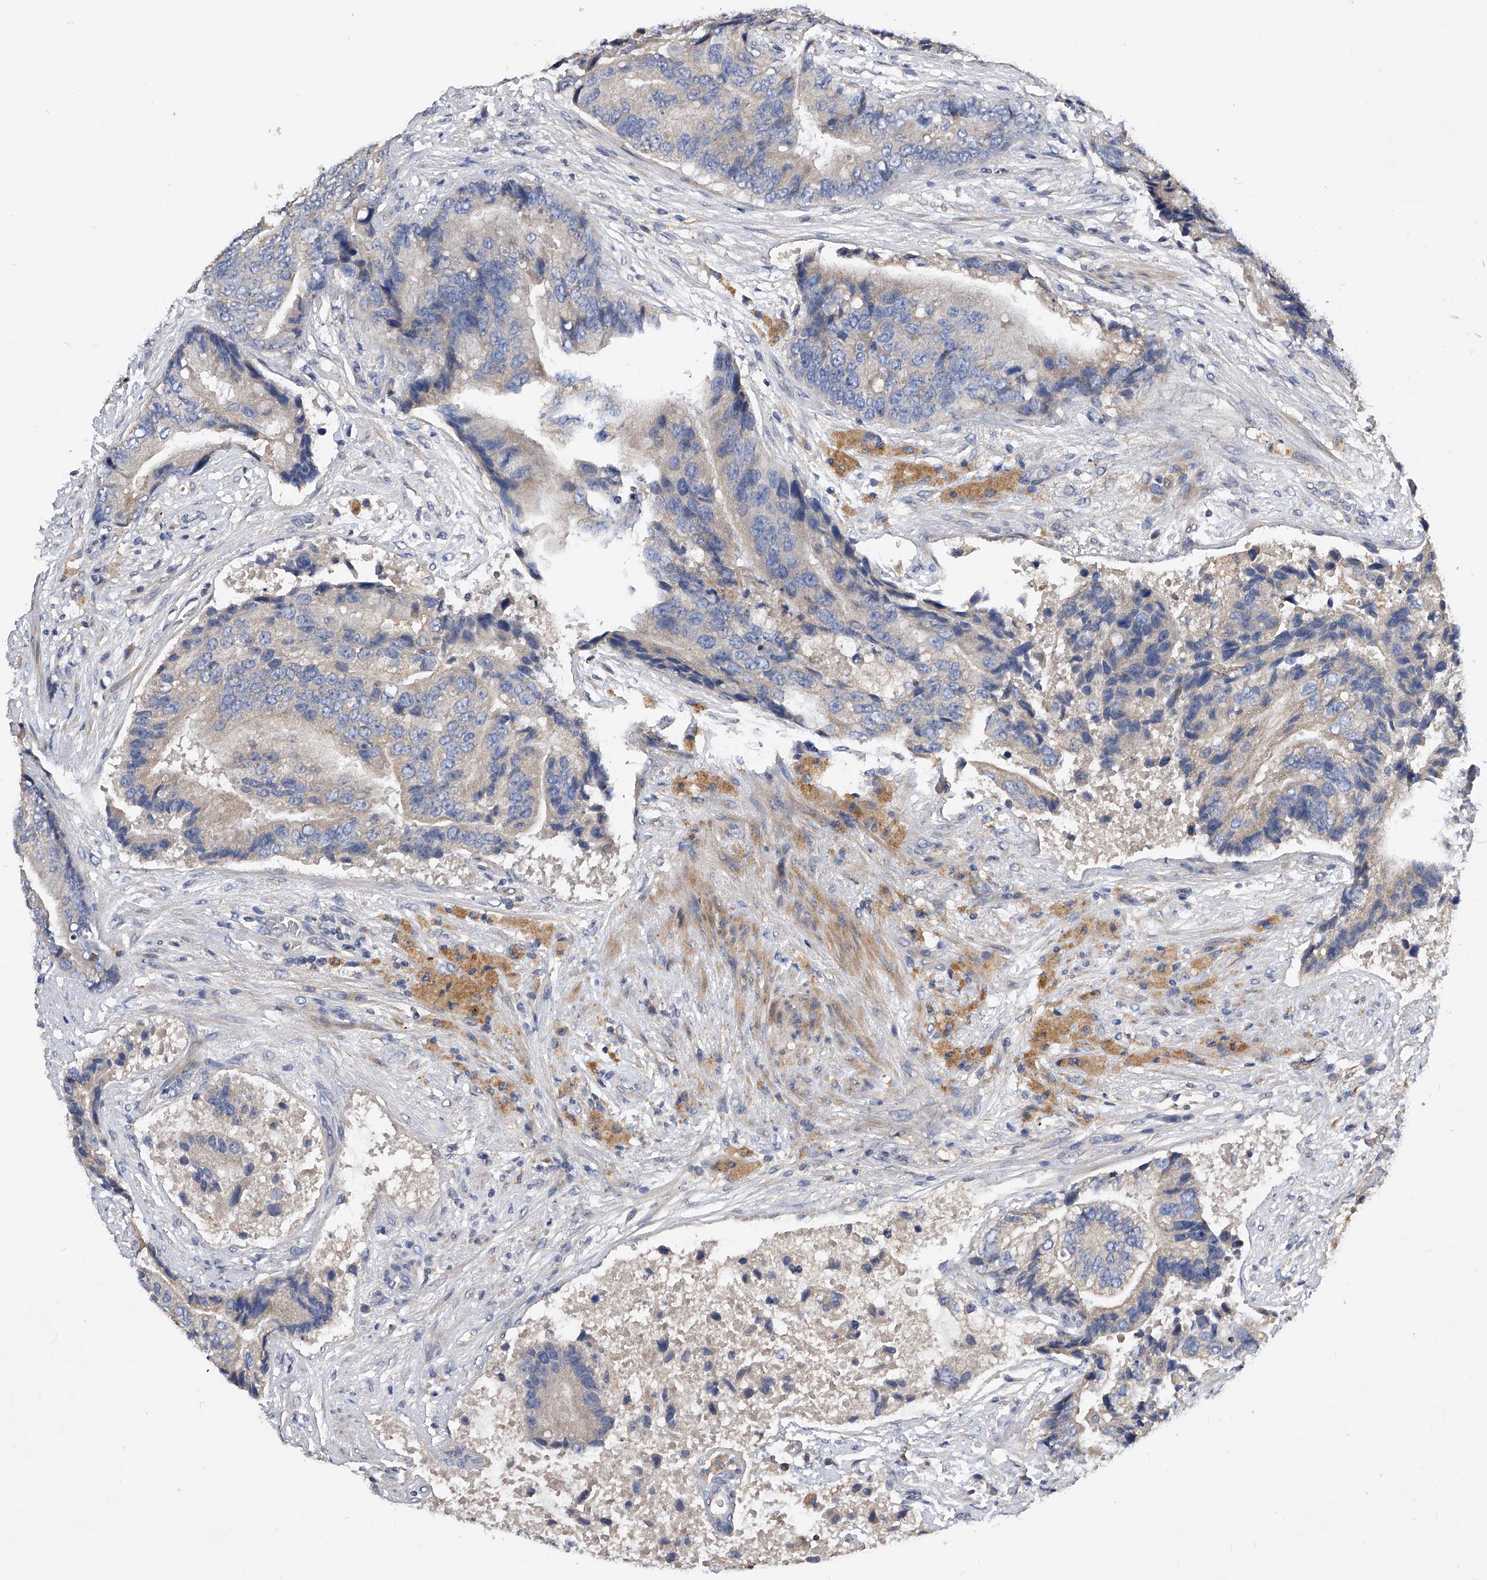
{"staining": {"intensity": "negative", "quantity": "none", "location": "none"}, "tissue": "prostate cancer", "cell_type": "Tumor cells", "image_type": "cancer", "snomed": [{"axis": "morphology", "description": "Adenocarcinoma, High grade"}, {"axis": "topography", "description": "Prostate"}], "caption": "This is an IHC micrograph of human adenocarcinoma (high-grade) (prostate). There is no staining in tumor cells.", "gene": "ARL4C", "patient": {"sex": "male", "age": 70}}